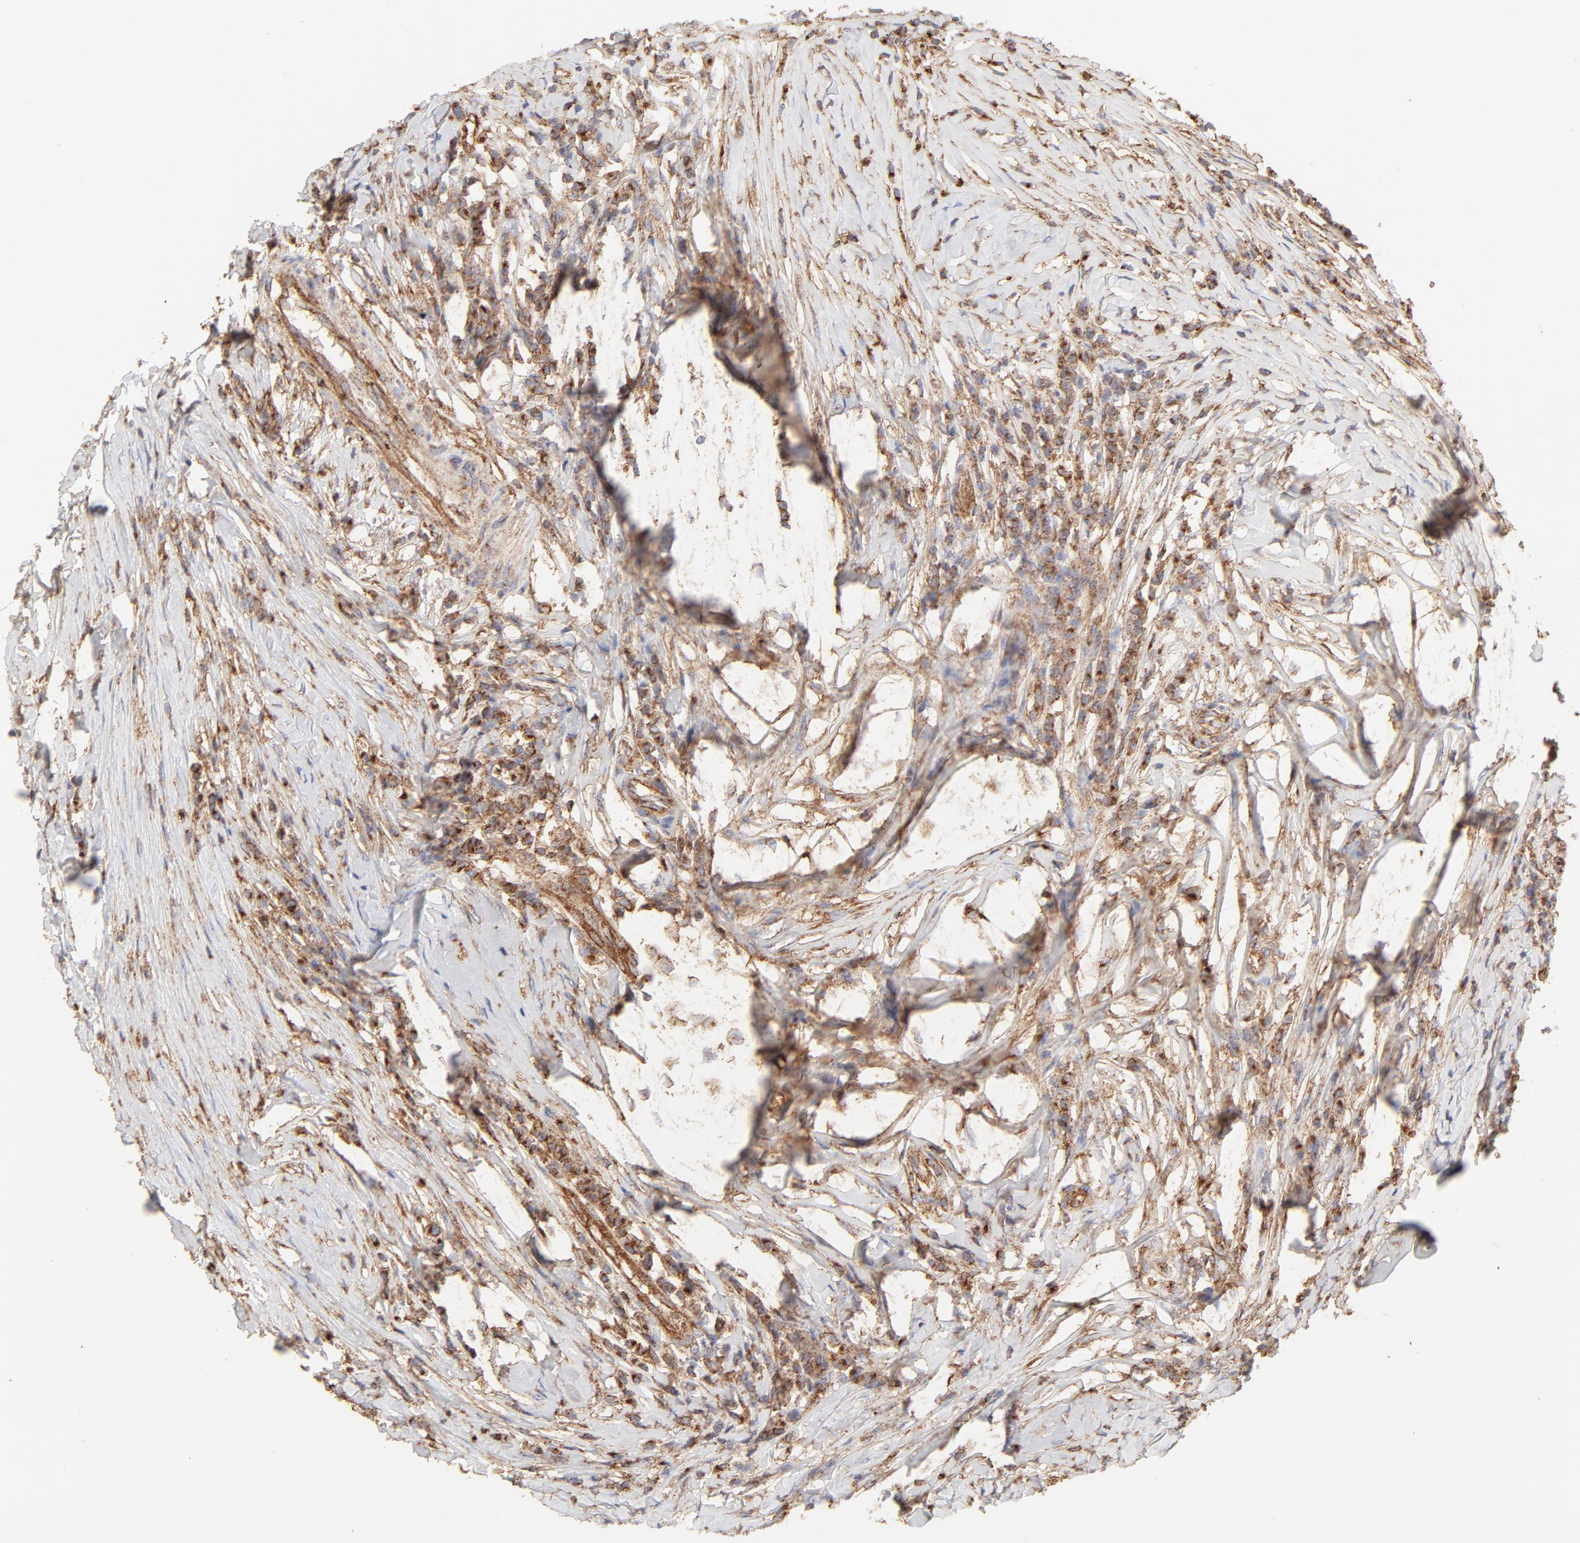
{"staining": {"intensity": "strong", "quantity": ">75%", "location": "cytoplasmic/membranous"}, "tissue": "head and neck cancer", "cell_type": "Tumor cells", "image_type": "cancer", "snomed": [{"axis": "morphology", "description": "Adenocarcinoma, NOS"}, {"axis": "topography", "description": "Salivary gland"}, {"axis": "topography", "description": "Head-Neck"}], "caption": "Immunohistochemical staining of human head and neck cancer (adenocarcinoma) exhibits strong cytoplasmic/membranous protein positivity in approximately >75% of tumor cells. Nuclei are stained in blue.", "gene": "CLTB", "patient": {"sex": "female", "age": 65}}